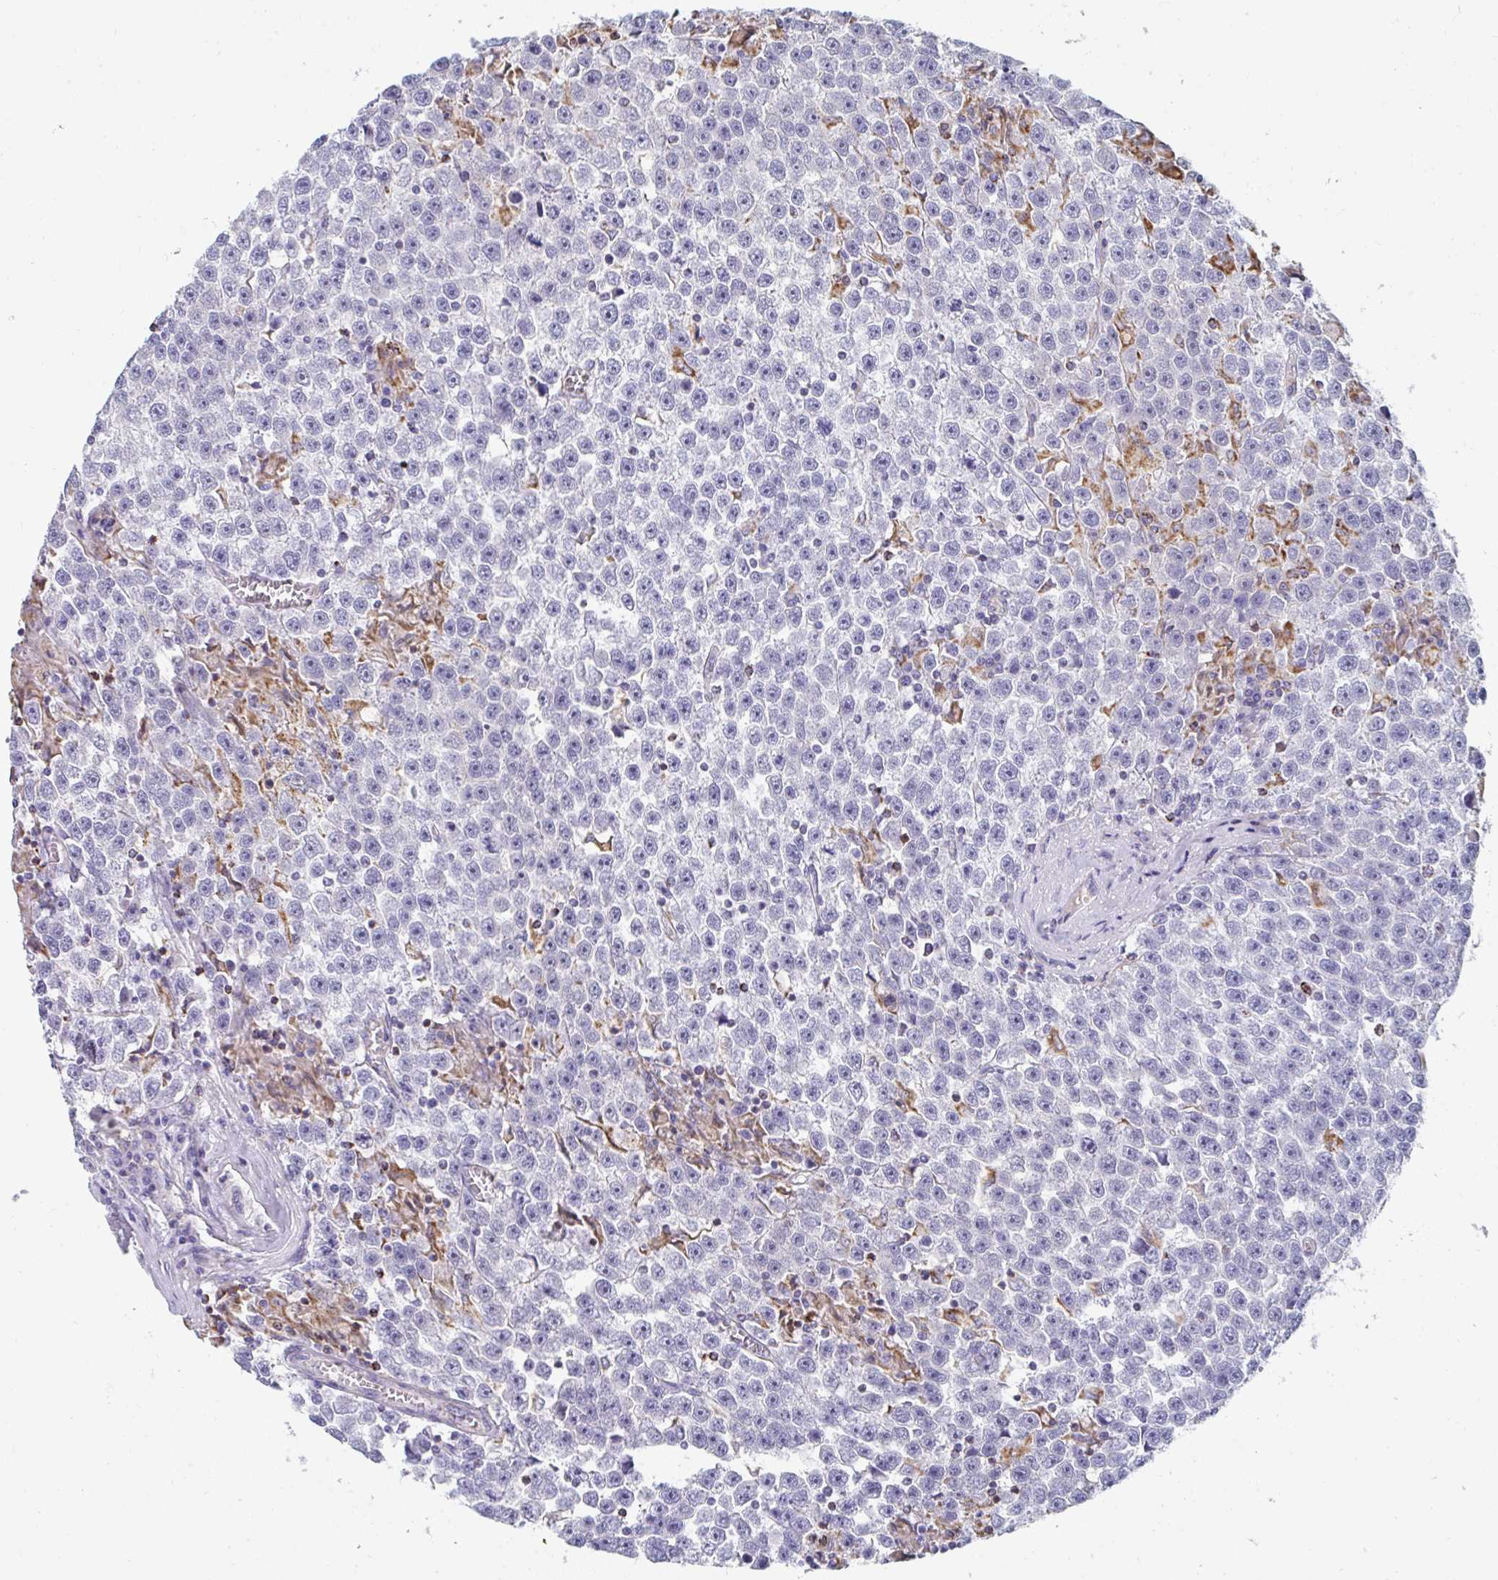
{"staining": {"intensity": "negative", "quantity": "none", "location": "none"}, "tissue": "testis cancer", "cell_type": "Tumor cells", "image_type": "cancer", "snomed": [{"axis": "morphology", "description": "Seminoma, NOS"}, {"axis": "topography", "description": "Testis"}], "caption": "DAB immunohistochemical staining of human testis cancer (seminoma) reveals no significant staining in tumor cells.", "gene": "MGAM2", "patient": {"sex": "male", "age": 31}}